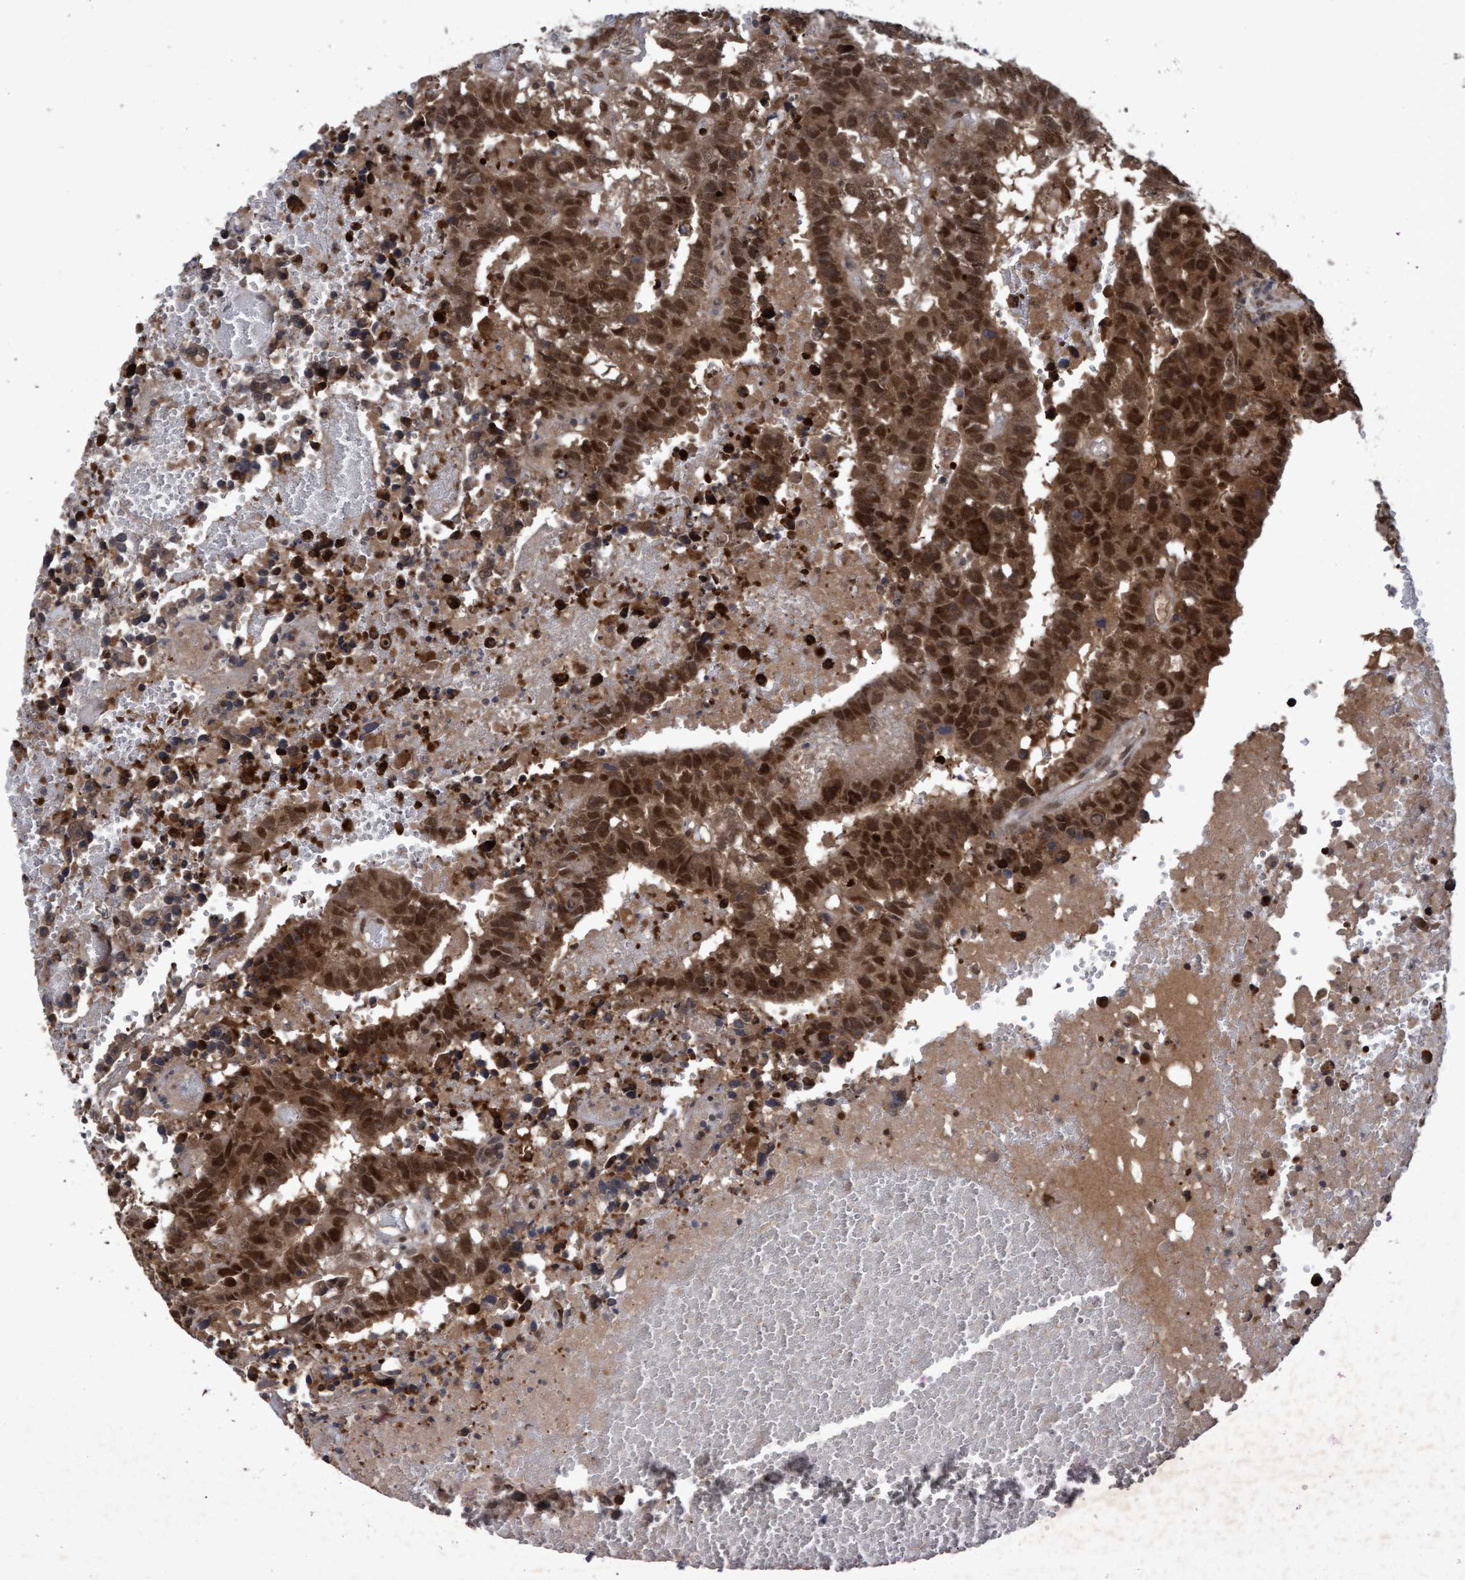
{"staining": {"intensity": "strong", "quantity": ">75%", "location": "cytoplasmic/membranous,nuclear"}, "tissue": "testis cancer", "cell_type": "Tumor cells", "image_type": "cancer", "snomed": [{"axis": "morphology", "description": "Carcinoma, Embryonal, NOS"}, {"axis": "topography", "description": "Testis"}], "caption": "Testis embryonal carcinoma stained for a protein (brown) reveals strong cytoplasmic/membranous and nuclear positive positivity in approximately >75% of tumor cells.", "gene": "PSMB6", "patient": {"sex": "male", "age": 25}}